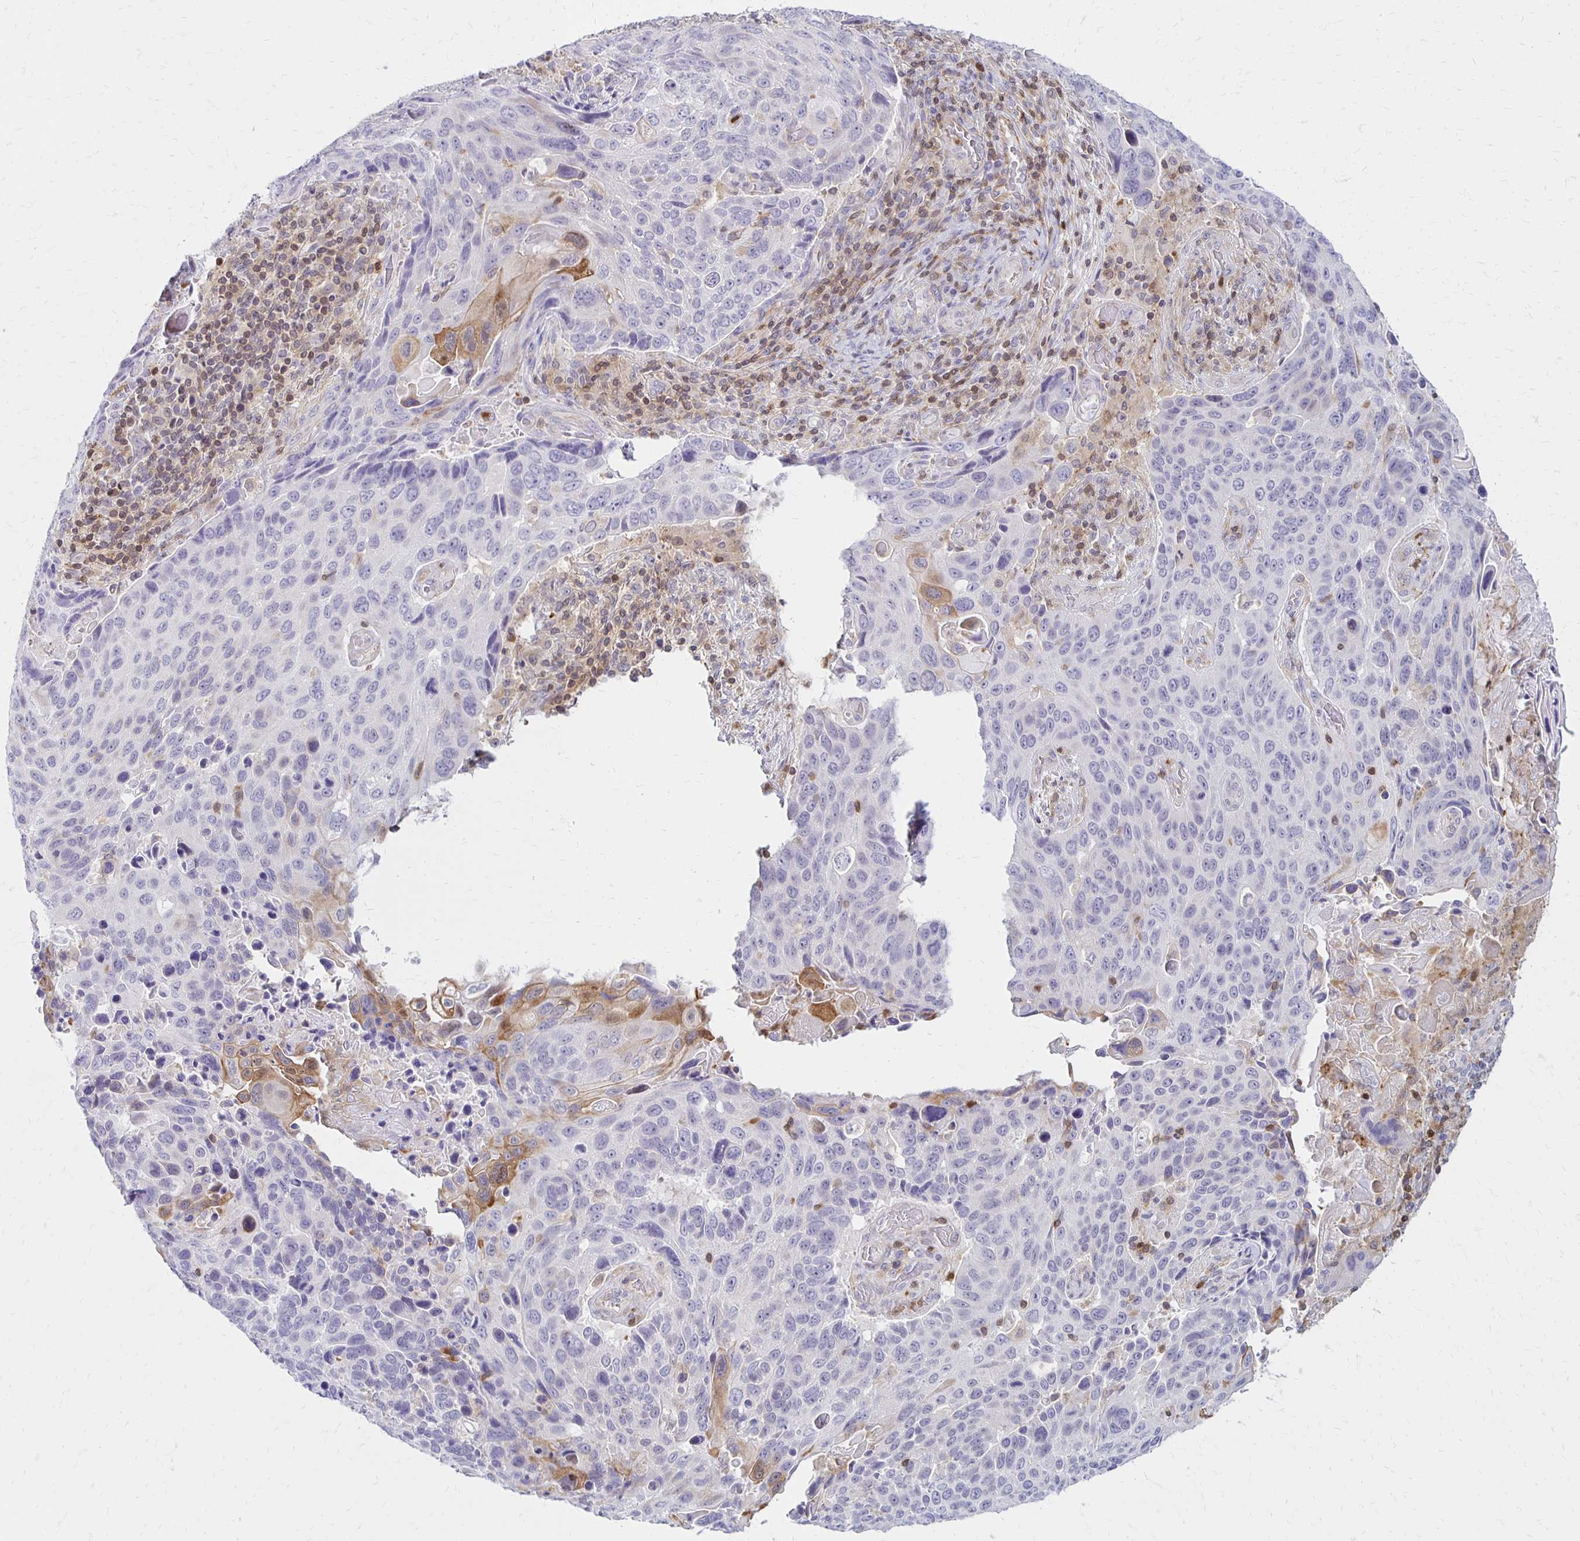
{"staining": {"intensity": "negative", "quantity": "none", "location": "none"}, "tissue": "lung cancer", "cell_type": "Tumor cells", "image_type": "cancer", "snomed": [{"axis": "morphology", "description": "Squamous cell carcinoma, NOS"}, {"axis": "topography", "description": "Lung"}], "caption": "Immunohistochemical staining of human lung cancer shows no significant expression in tumor cells.", "gene": "CCL21", "patient": {"sex": "male", "age": 68}}